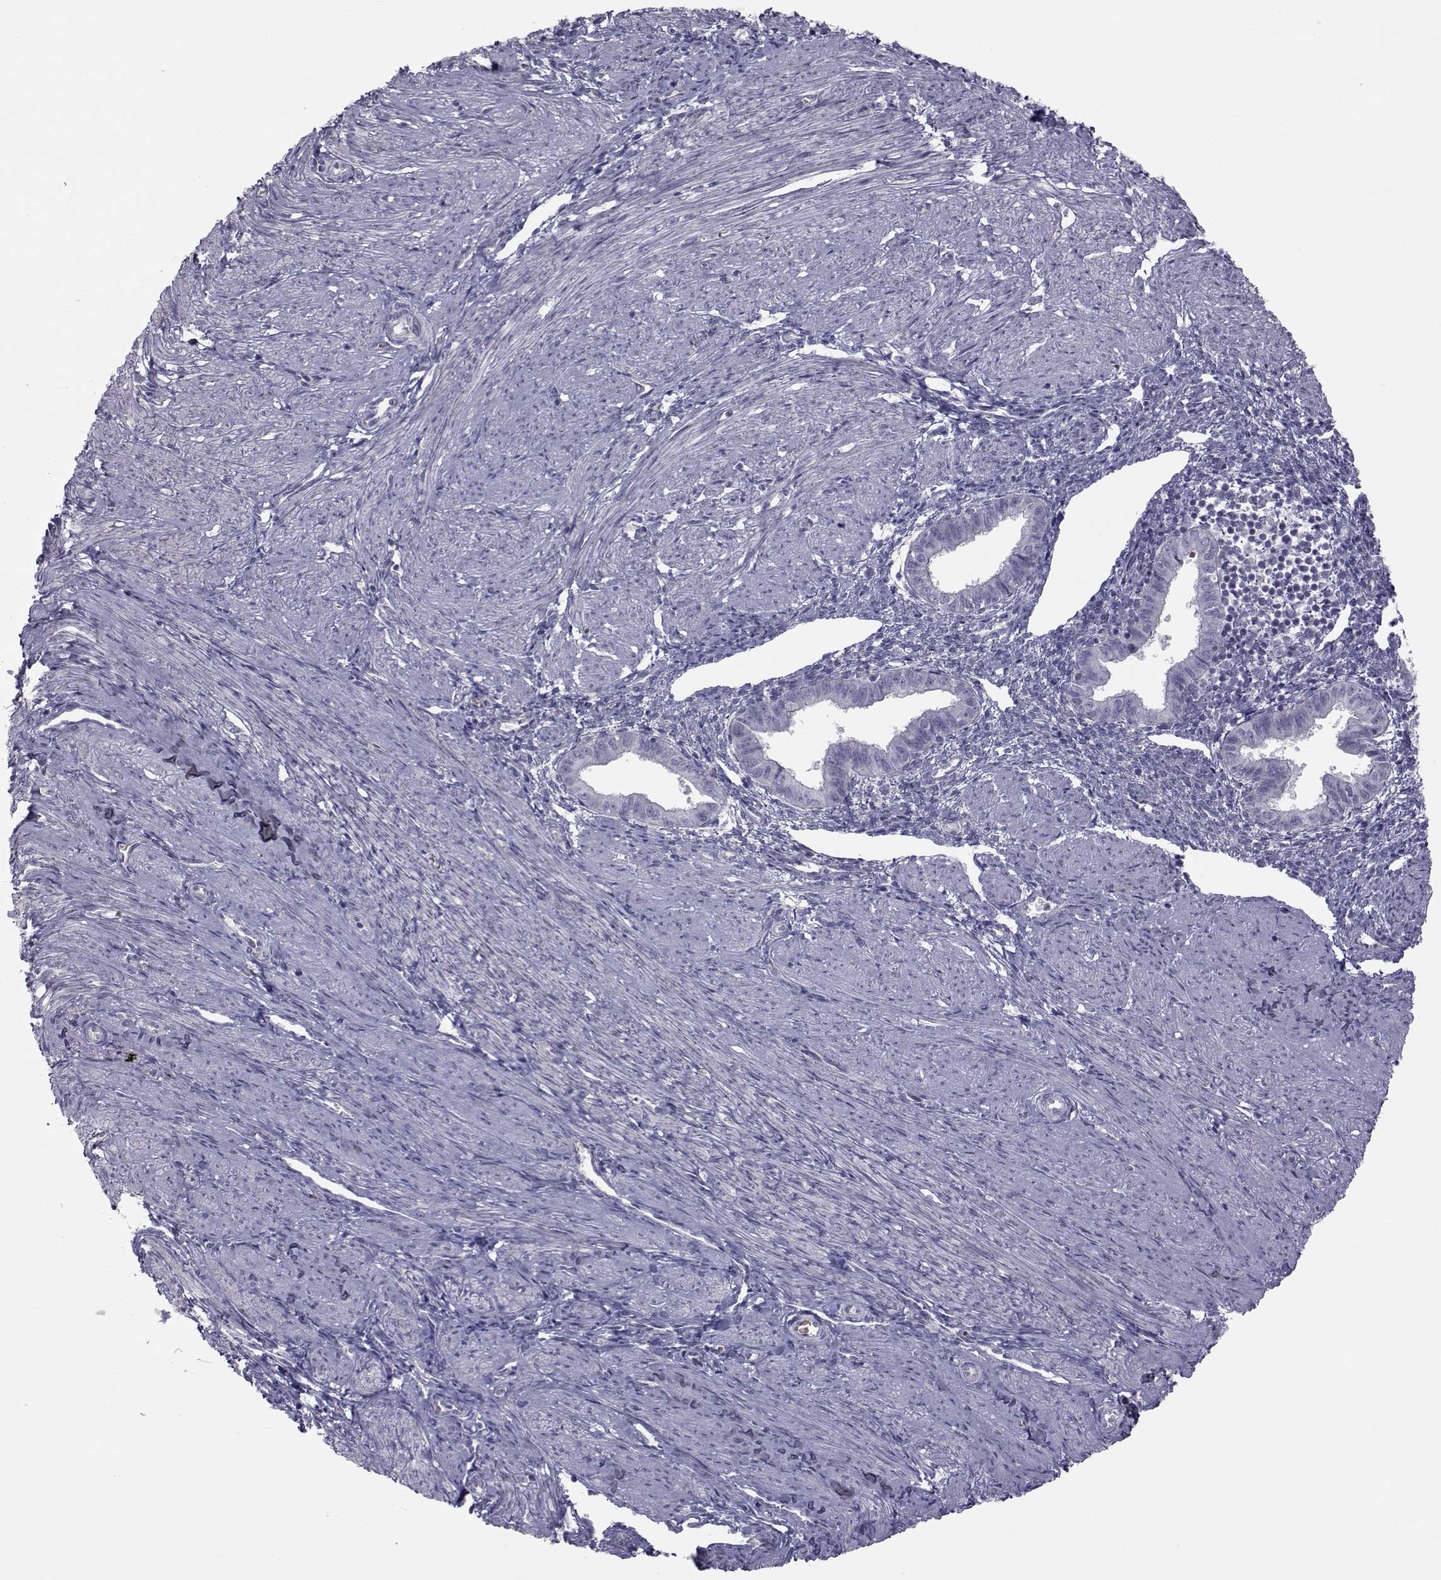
{"staining": {"intensity": "negative", "quantity": "none", "location": "none"}, "tissue": "endometrium", "cell_type": "Cells in endometrial stroma", "image_type": "normal", "snomed": [{"axis": "morphology", "description": "Normal tissue, NOS"}, {"axis": "topography", "description": "Endometrium"}], "caption": "A high-resolution photomicrograph shows immunohistochemistry (IHC) staining of normal endometrium, which shows no significant staining in cells in endometrial stroma. (Stains: DAB (3,3'-diaminobenzidine) IHC with hematoxylin counter stain, Microscopy: brightfield microscopy at high magnification).", "gene": "GARIN3", "patient": {"sex": "female", "age": 37}}